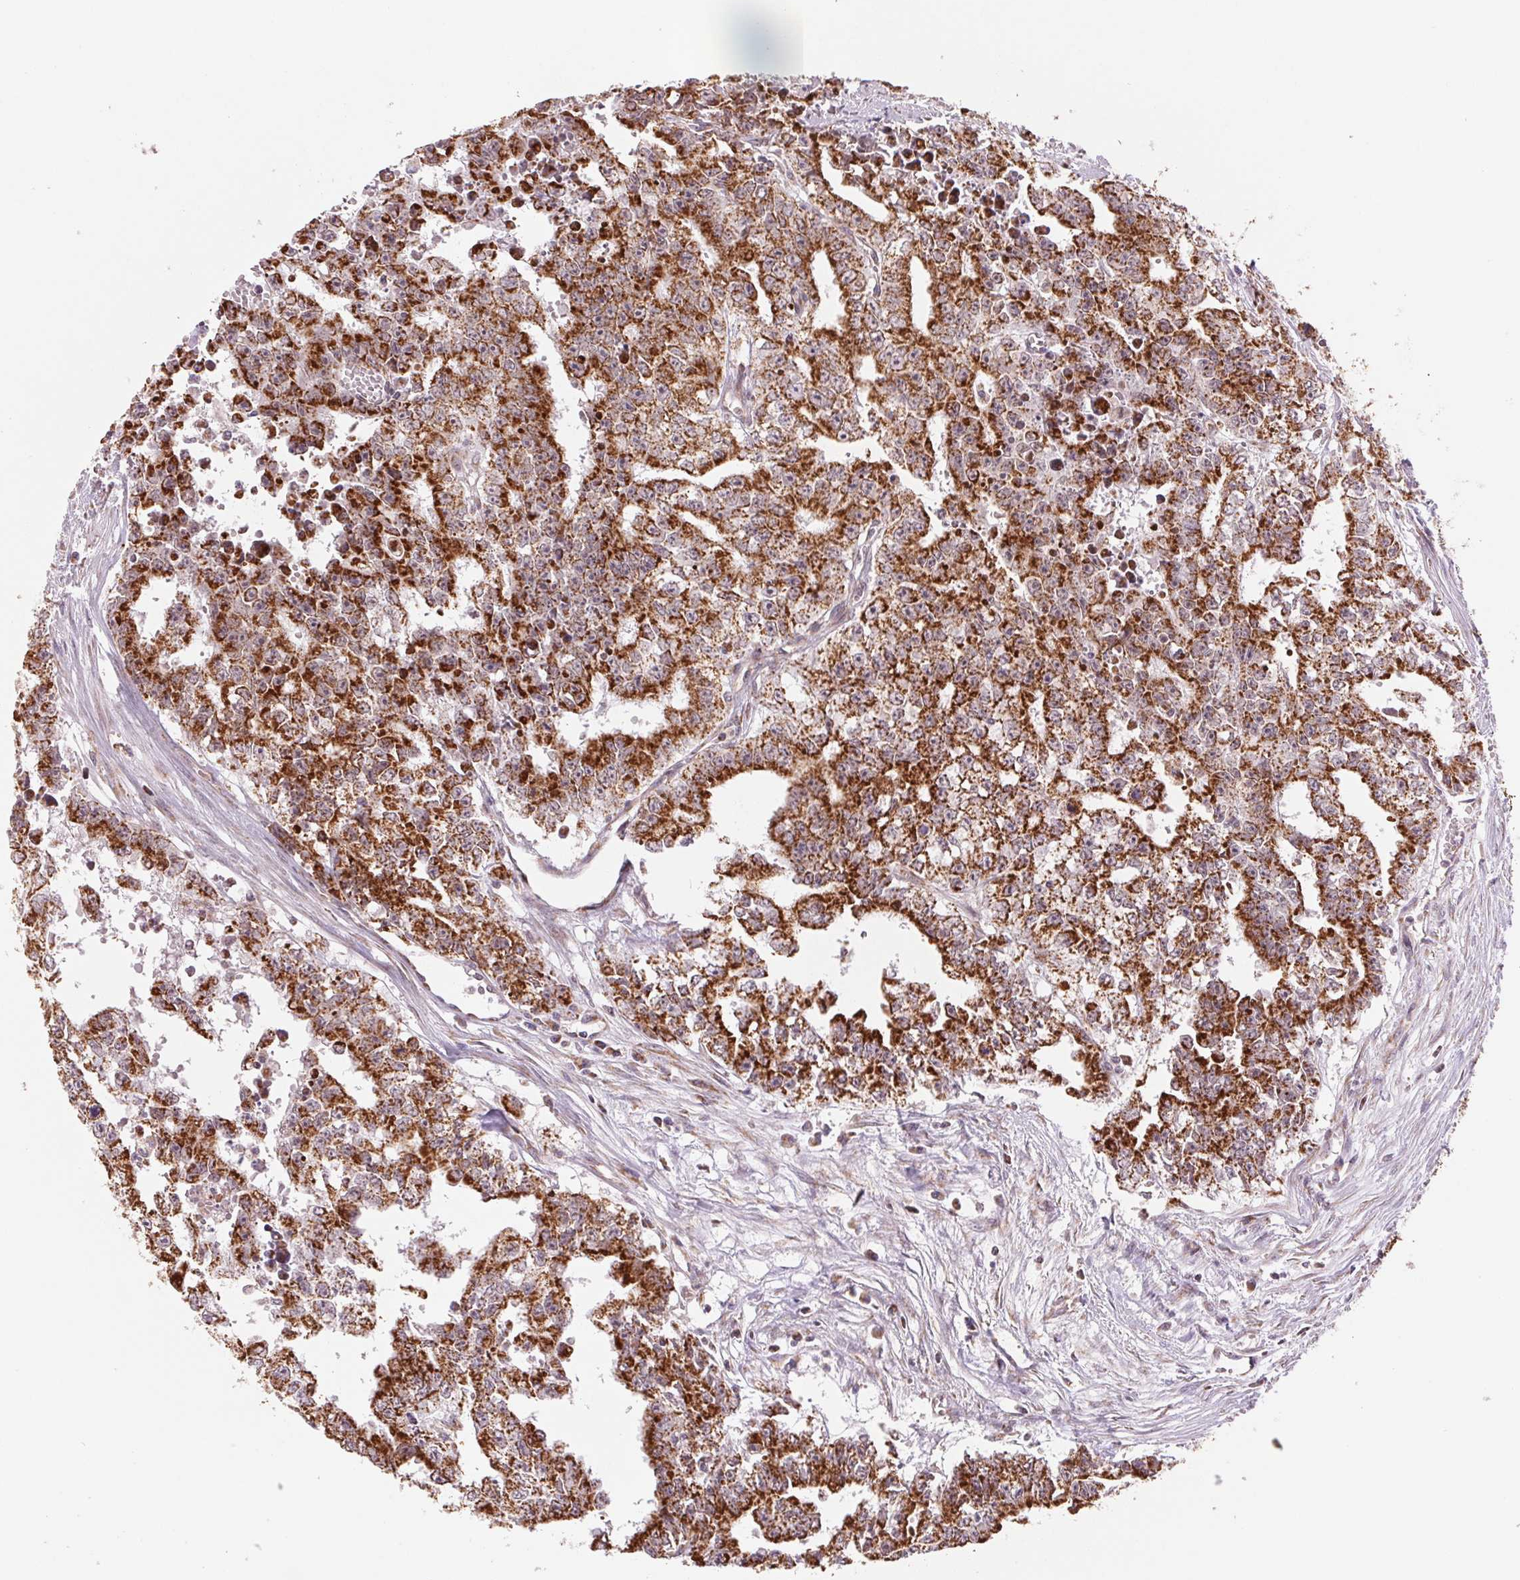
{"staining": {"intensity": "strong", "quantity": ">75%", "location": "cytoplasmic/membranous"}, "tissue": "testis cancer", "cell_type": "Tumor cells", "image_type": "cancer", "snomed": [{"axis": "morphology", "description": "Carcinoma, Embryonal, NOS"}, {"axis": "morphology", "description": "Teratoma, malignant, NOS"}, {"axis": "topography", "description": "Testis"}], "caption": "This image demonstrates immunohistochemistry staining of human testis cancer (malignant teratoma), with high strong cytoplasmic/membranous expression in approximately >75% of tumor cells.", "gene": "MATCAP1", "patient": {"sex": "male", "age": 24}}